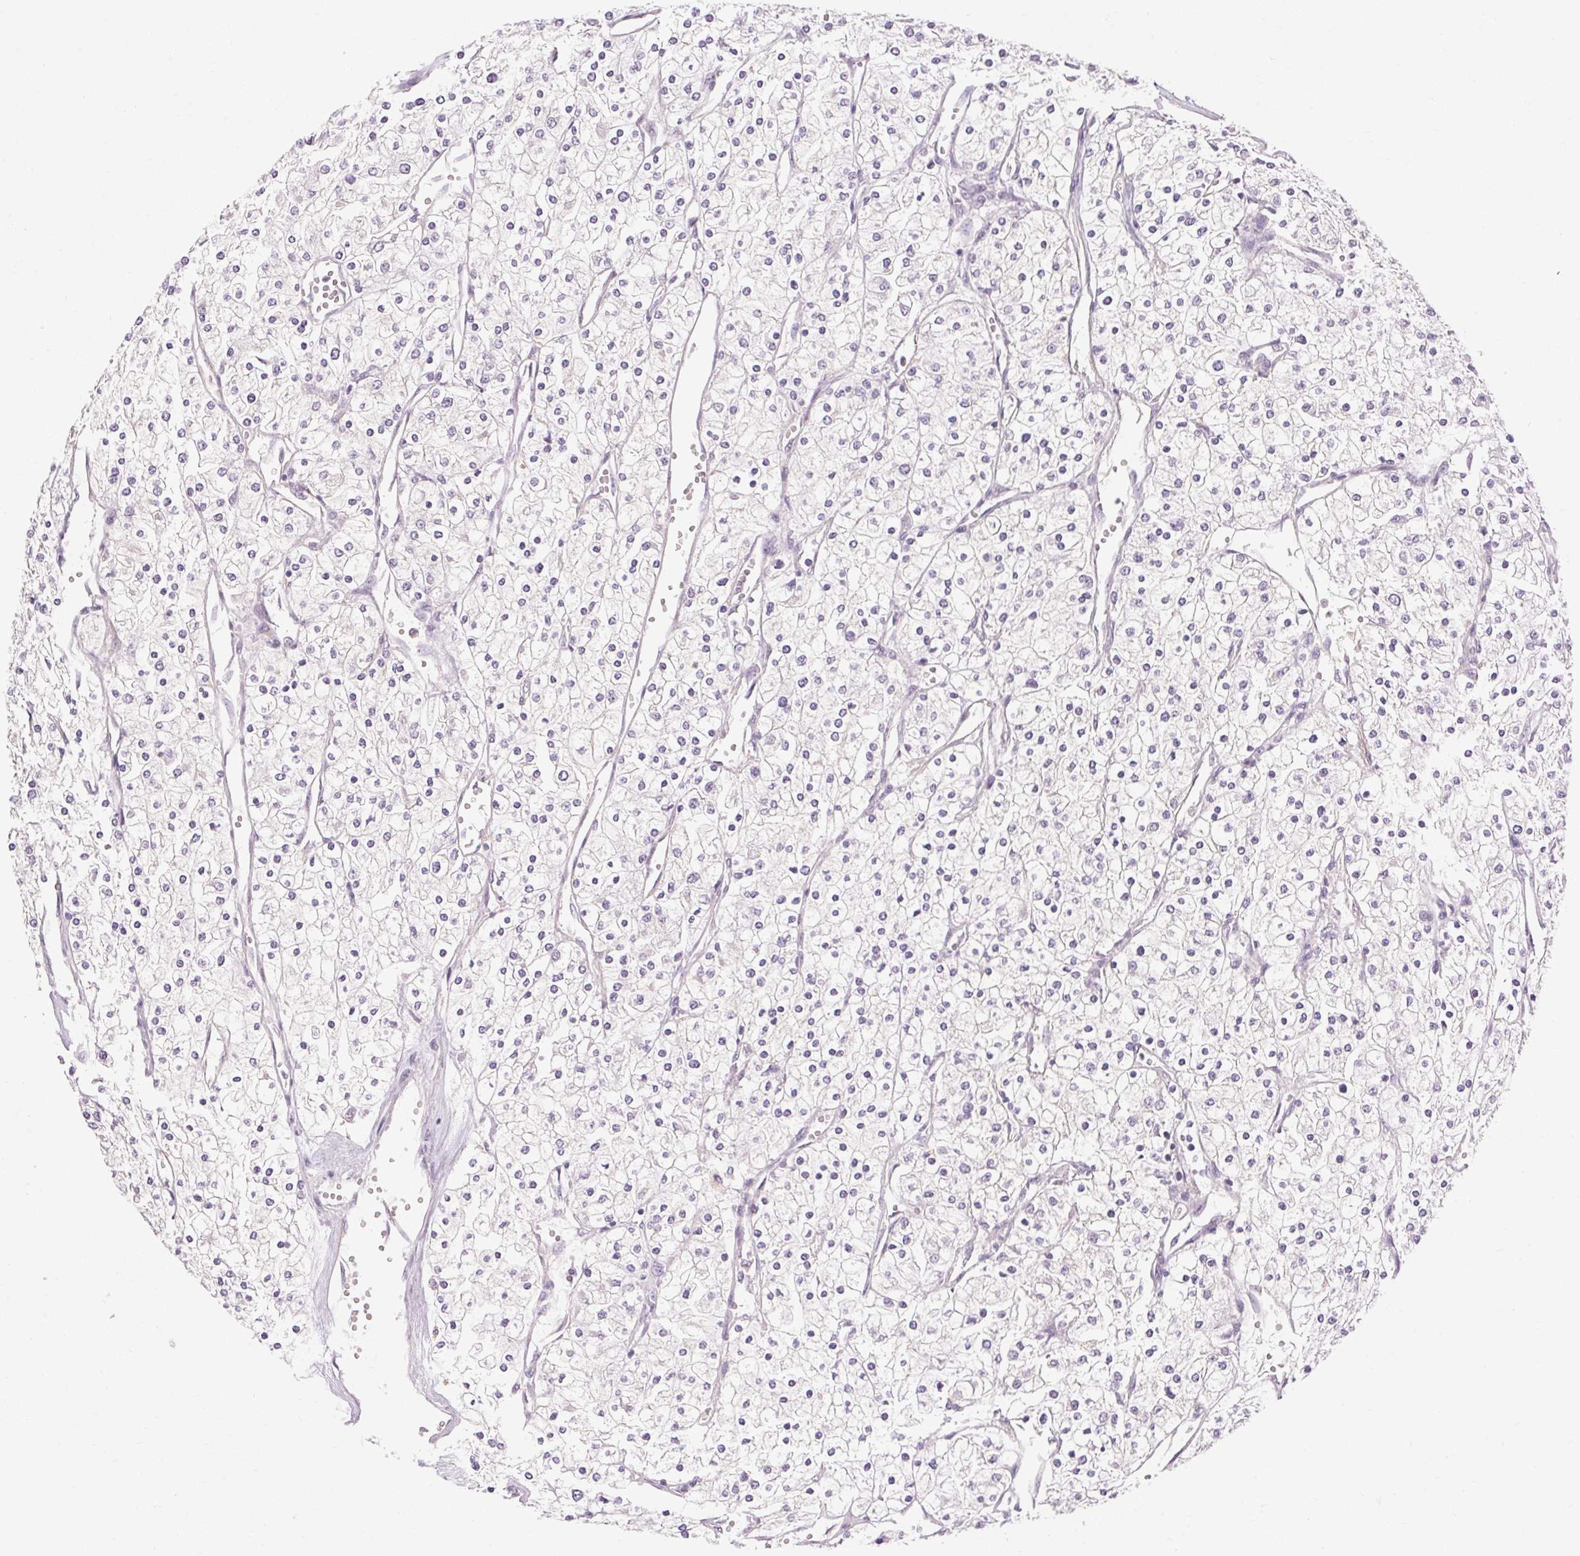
{"staining": {"intensity": "negative", "quantity": "none", "location": "none"}, "tissue": "renal cancer", "cell_type": "Tumor cells", "image_type": "cancer", "snomed": [{"axis": "morphology", "description": "Adenocarcinoma, NOS"}, {"axis": "topography", "description": "Kidney"}], "caption": "Renal cancer was stained to show a protein in brown. There is no significant positivity in tumor cells. The staining is performed using DAB (3,3'-diaminobenzidine) brown chromogen with nuclei counter-stained in using hematoxylin.", "gene": "TM6SF1", "patient": {"sex": "male", "age": 80}}